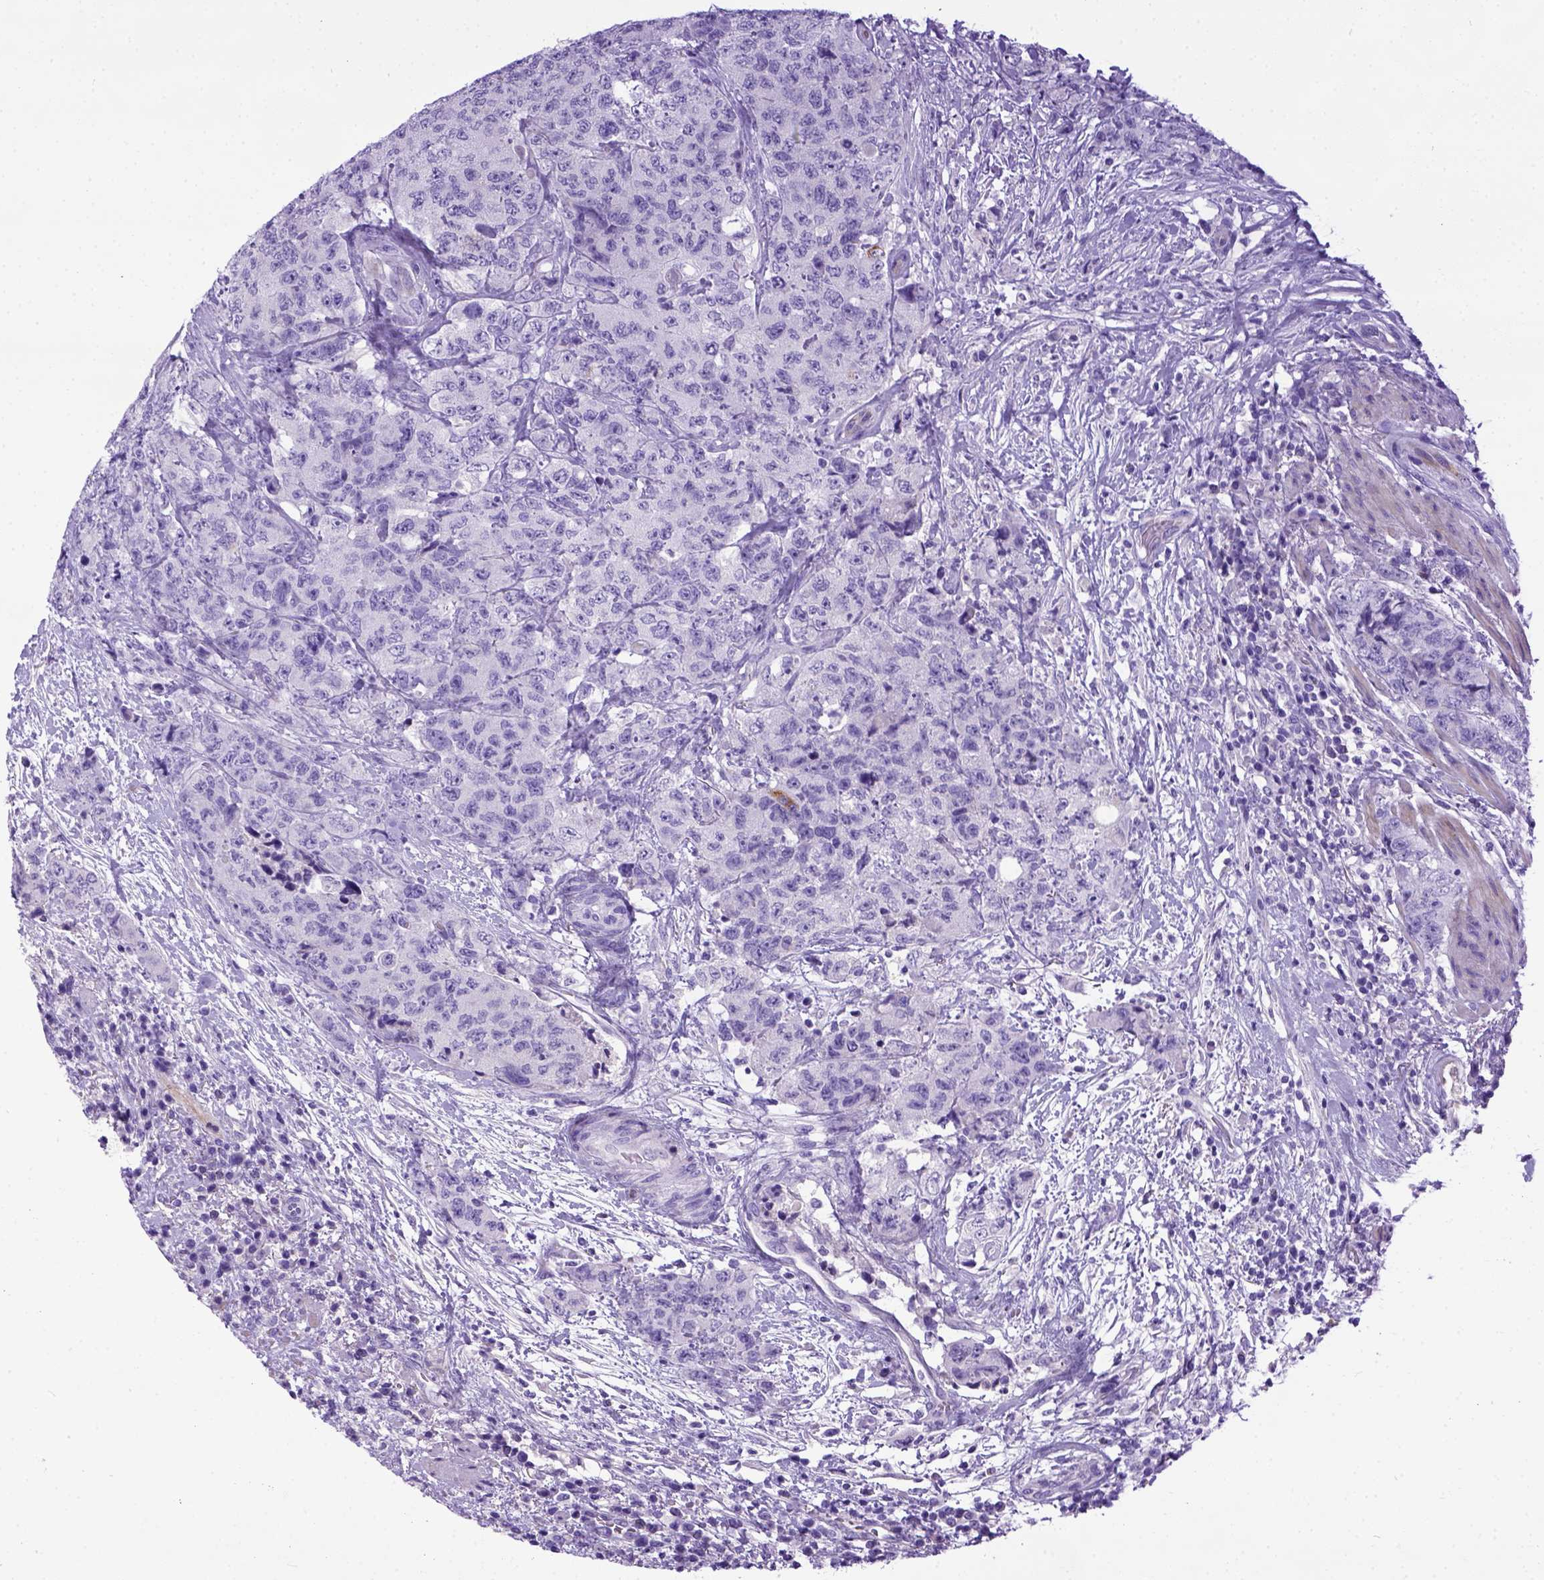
{"staining": {"intensity": "negative", "quantity": "none", "location": "none"}, "tissue": "urothelial cancer", "cell_type": "Tumor cells", "image_type": "cancer", "snomed": [{"axis": "morphology", "description": "Urothelial carcinoma, High grade"}, {"axis": "topography", "description": "Urinary bladder"}], "caption": "A high-resolution histopathology image shows immunohistochemistry (IHC) staining of urothelial cancer, which displays no significant positivity in tumor cells.", "gene": "IGF2", "patient": {"sex": "female", "age": 78}}